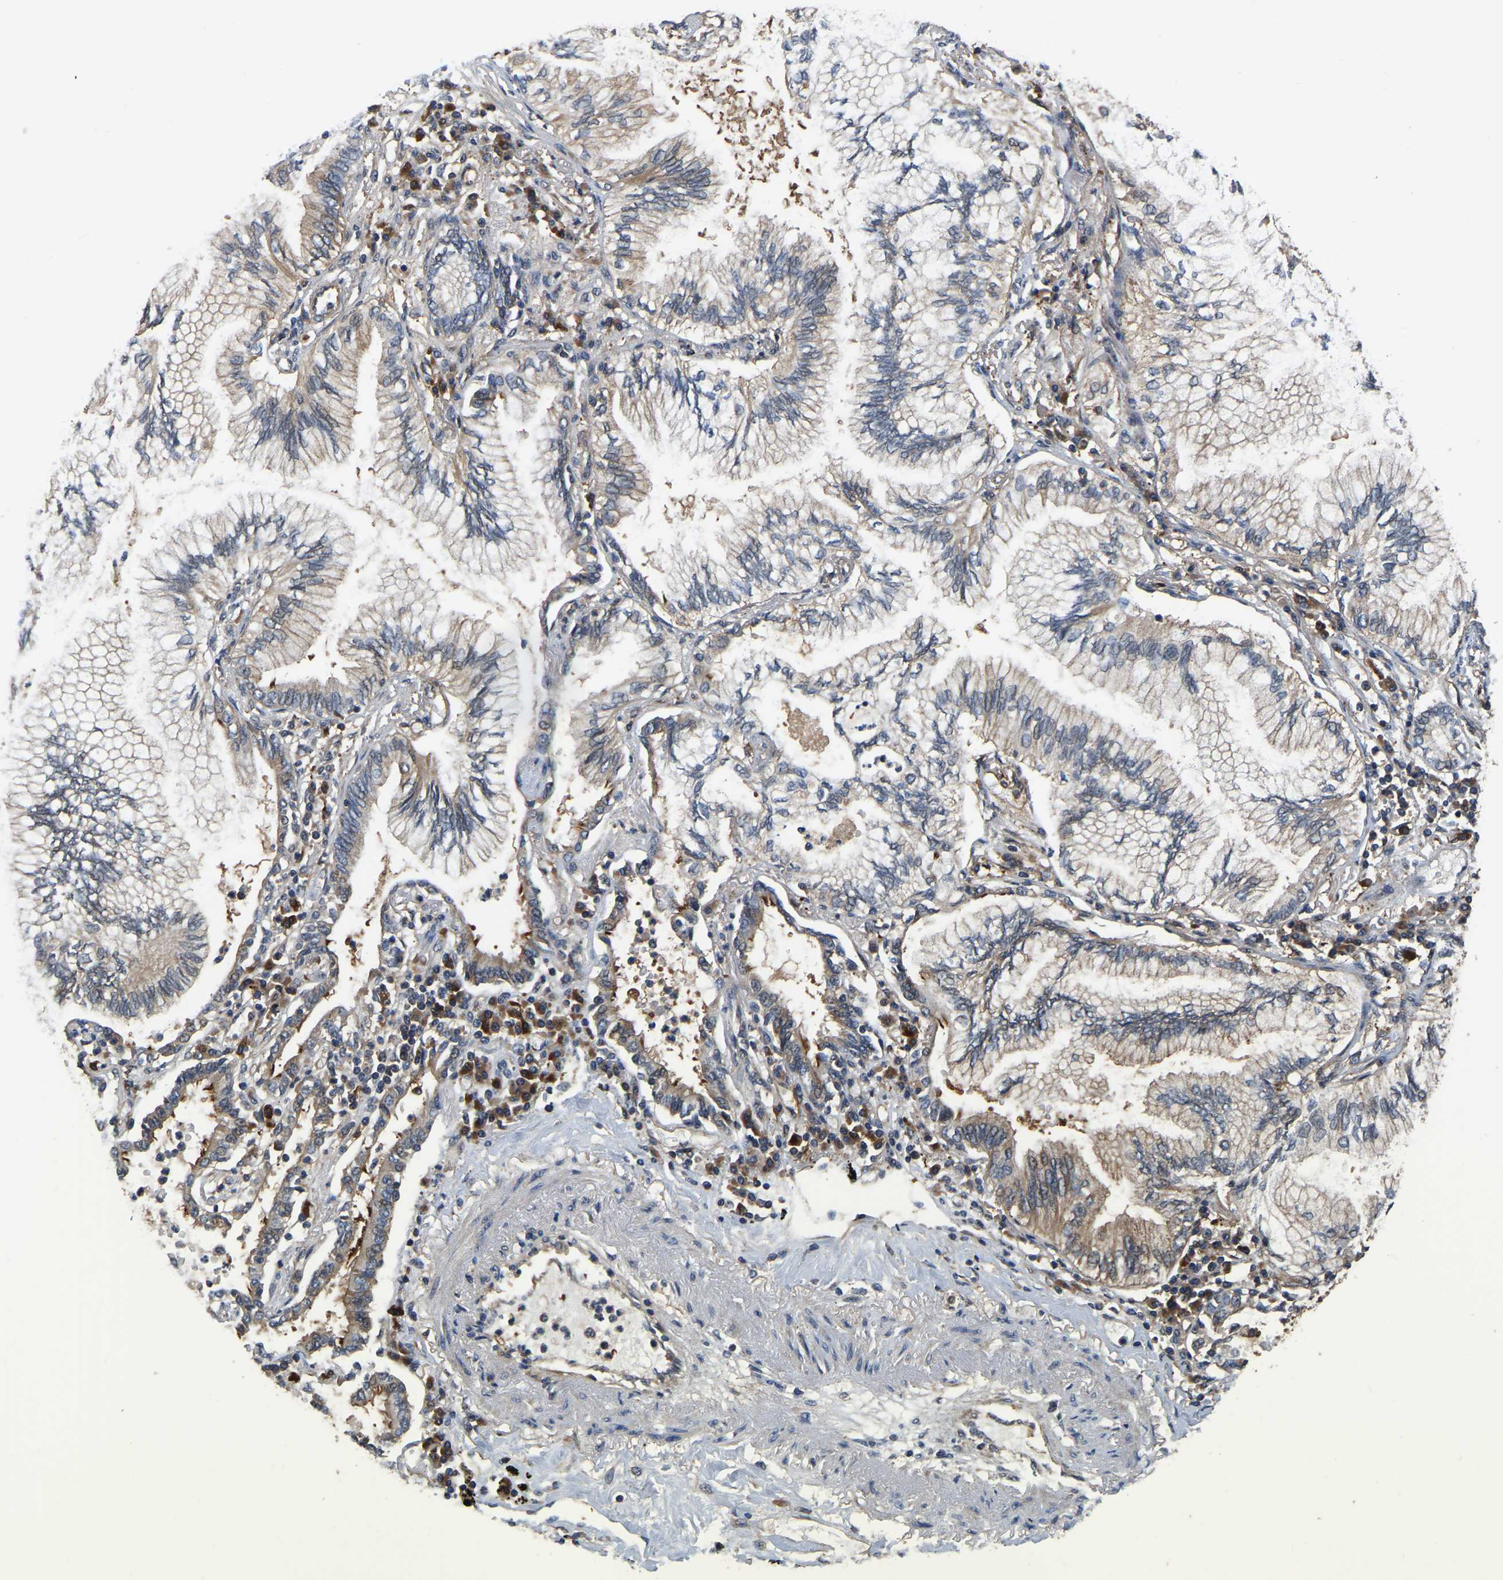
{"staining": {"intensity": "weak", "quantity": "25%-75%", "location": "cytoplasmic/membranous"}, "tissue": "lung cancer", "cell_type": "Tumor cells", "image_type": "cancer", "snomed": [{"axis": "morphology", "description": "Normal tissue, NOS"}, {"axis": "morphology", "description": "Adenocarcinoma, NOS"}, {"axis": "topography", "description": "Bronchus"}, {"axis": "topography", "description": "Lung"}], "caption": "Immunohistochemical staining of adenocarcinoma (lung) displays low levels of weak cytoplasmic/membranous protein expression in about 25%-75% of tumor cells.", "gene": "GARS1", "patient": {"sex": "female", "age": 70}}